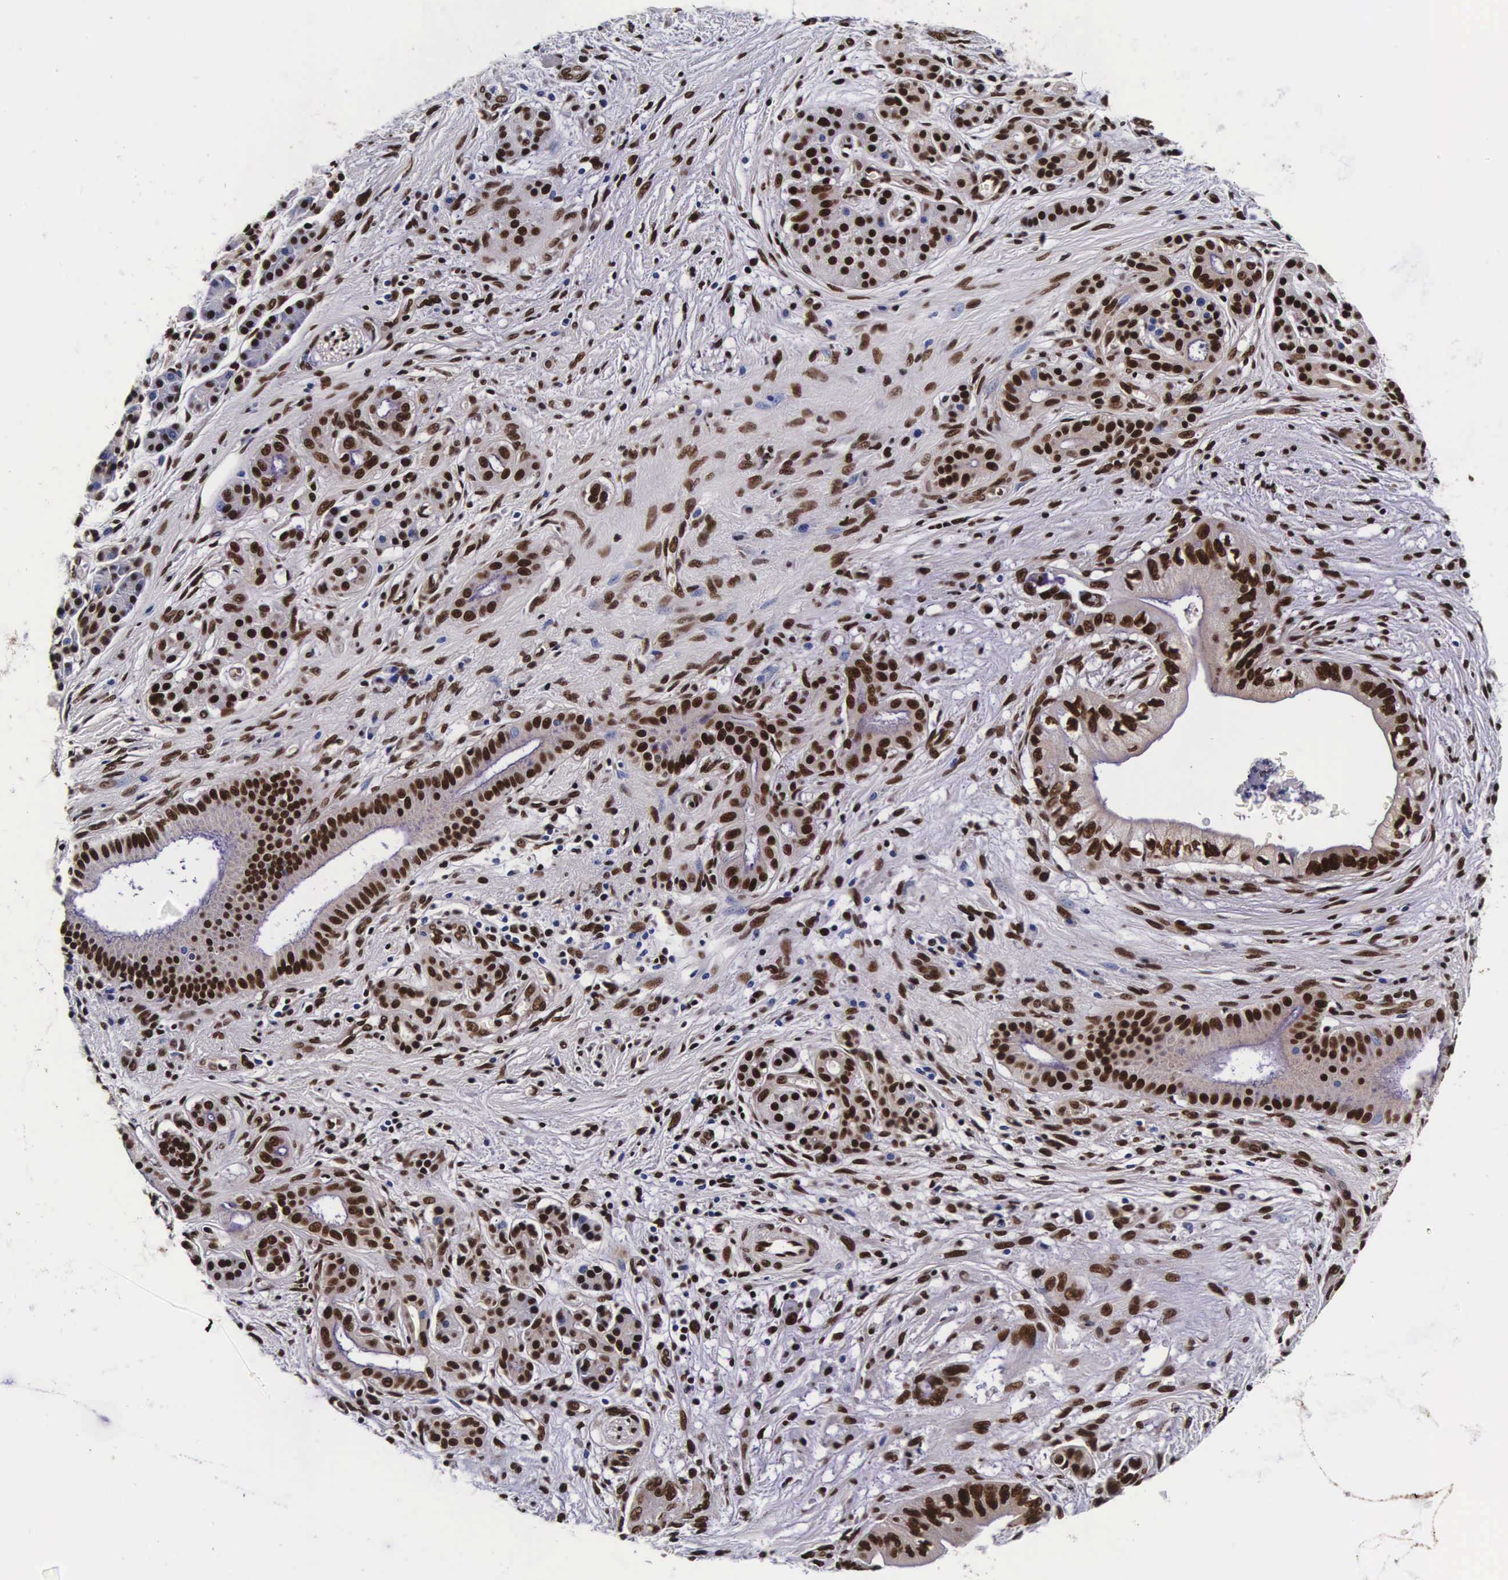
{"staining": {"intensity": "moderate", "quantity": ">75%", "location": "cytoplasmic/membranous,nuclear"}, "tissue": "pancreatic cancer", "cell_type": "Tumor cells", "image_type": "cancer", "snomed": [{"axis": "morphology", "description": "Adenocarcinoma, NOS"}, {"axis": "topography", "description": "Pancreas"}], "caption": "A histopathology image of pancreatic cancer stained for a protein demonstrates moderate cytoplasmic/membranous and nuclear brown staining in tumor cells.", "gene": "PABPN1", "patient": {"sex": "female", "age": 66}}